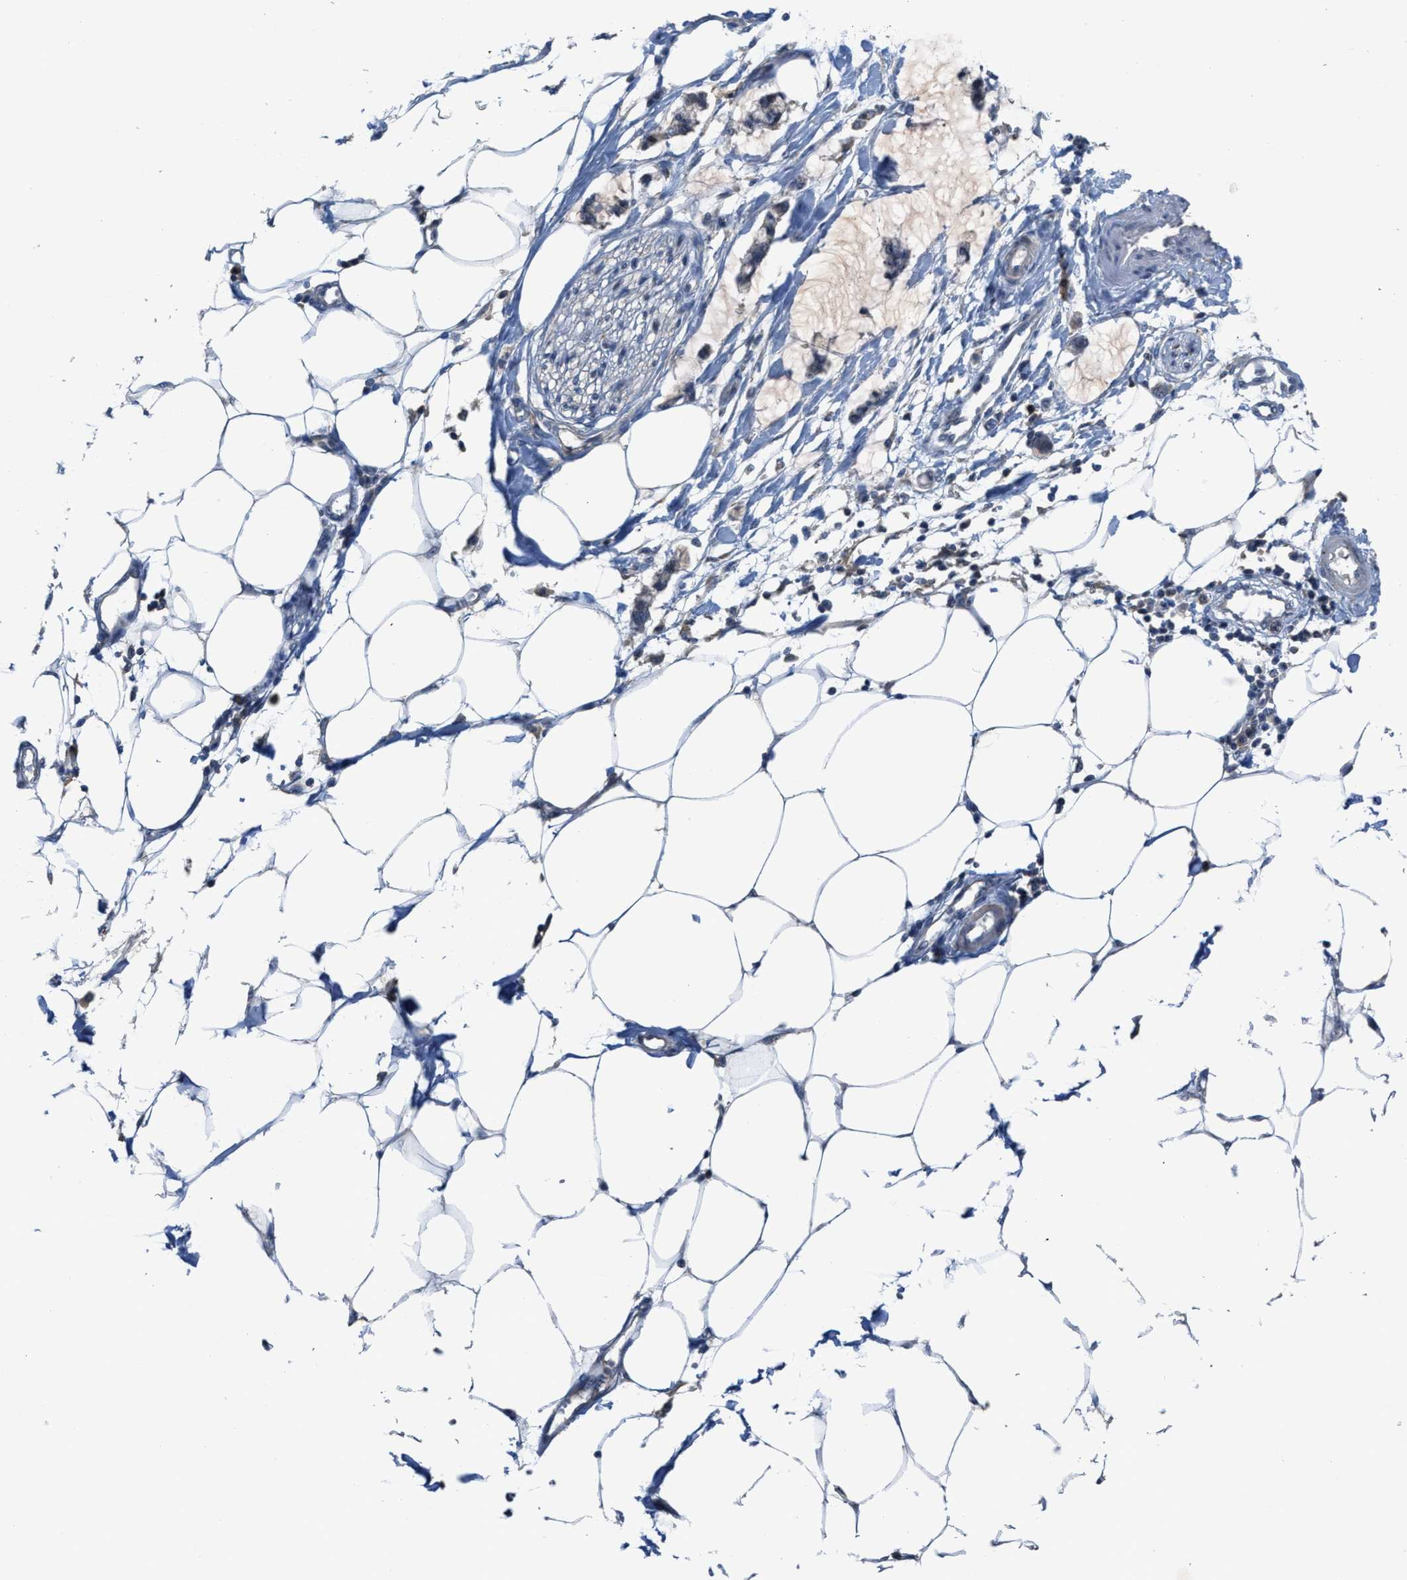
{"staining": {"intensity": "moderate", "quantity": ">75%", "location": "nuclear"}, "tissue": "adipose tissue", "cell_type": "Adipocytes", "image_type": "normal", "snomed": [{"axis": "morphology", "description": "Normal tissue, NOS"}, {"axis": "morphology", "description": "Adenocarcinoma, NOS"}, {"axis": "topography", "description": "Colon"}, {"axis": "topography", "description": "Peripheral nerve tissue"}], "caption": "A brown stain labels moderate nuclear staining of a protein in adipocytes of unremarkable adipose tissue.", "gene": "ZNF783", "patient": {"sex": "male", "age": 14}}